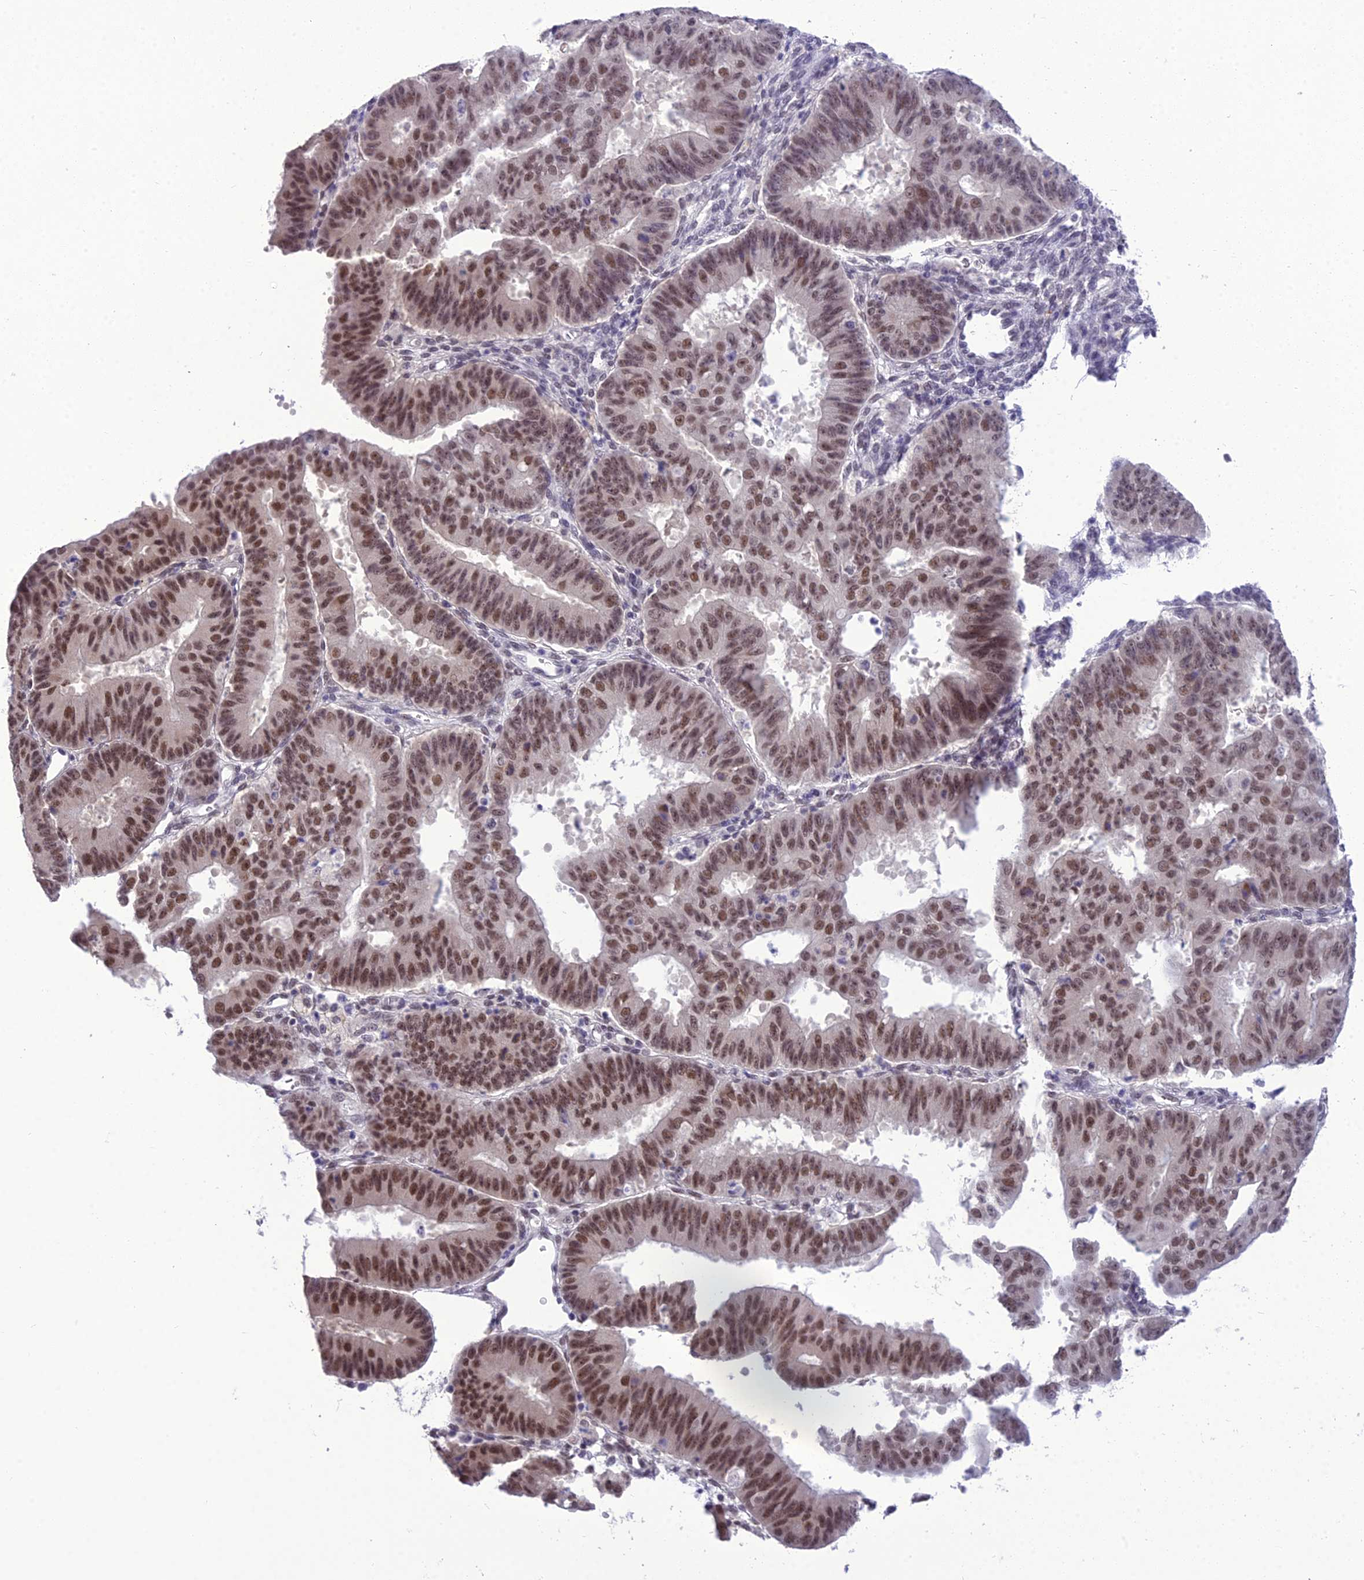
{"staining": {"intensity": "moderate", "quantity": ">75%", "location": "nuclear"}, "tissue": "ovarian cancer", "cell_type": "Tumor cells", "image_type": "cancer", "snomed": [{"axis": "morphology", "description": "Carcinoma, endometroid"}, {"axis": "topography", "description": "Appendix"}, {"axis": "topography", "description": "Ovary"}], "caption": "Endometroid carcinoma (ovarian) was stained to show a protein in brown. There is medium levels of moderate nuclear positivity in approximately >75% of tumor cells. (brown staining indicates protein expression, while blue staining denotes nuclei).", "gene": "SH3RF3", "patient": {"sex": "female", "age": 42}}